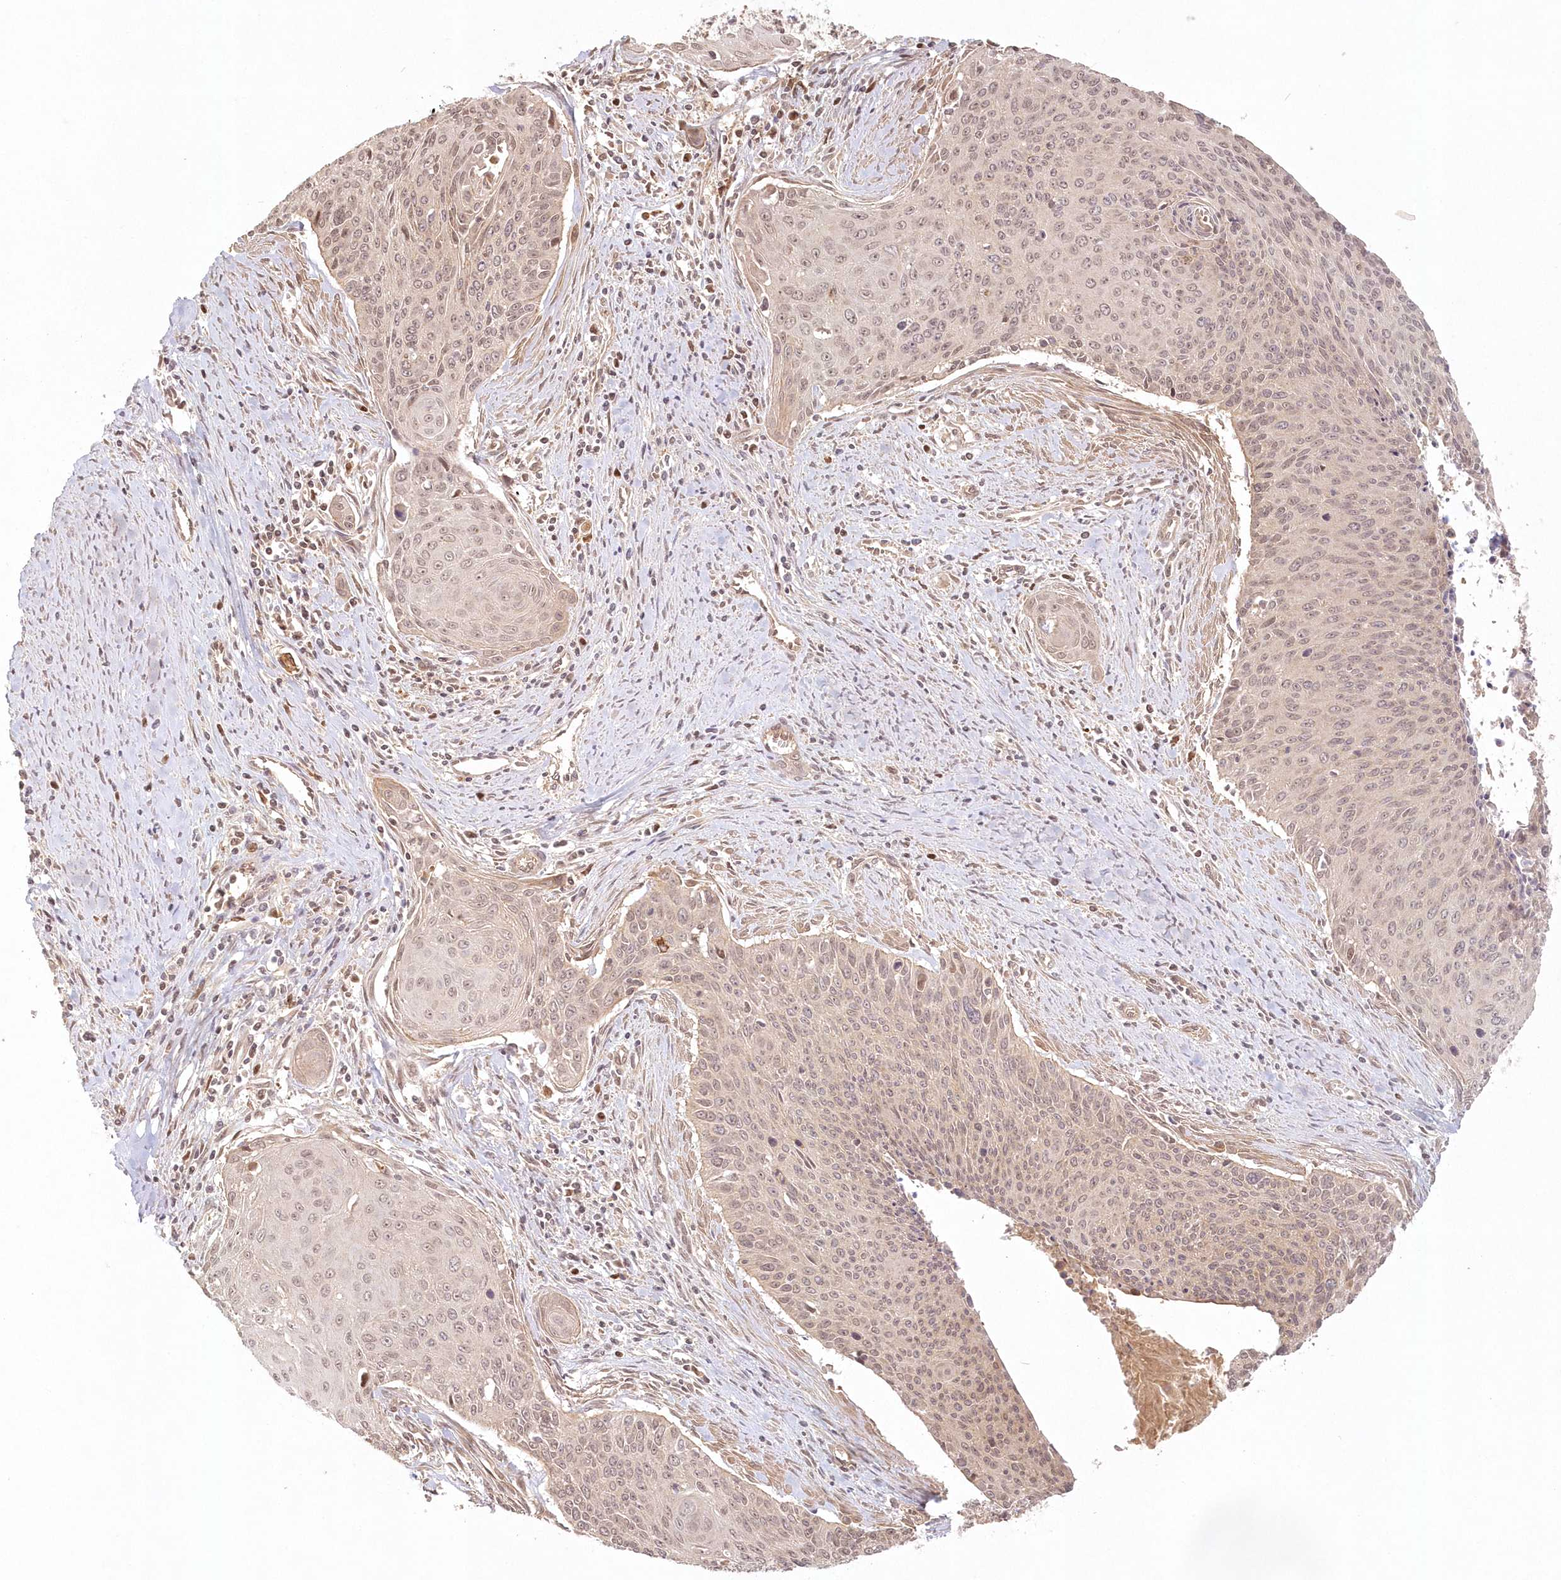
{"staining": {"intensity": "weak", "quantity": ">75%", "location": "cytoplasmic/membranous,nuclear"}, "tissue": "cervical cancer", "cell_type": "Tumor cells", "image_type": "cancer", "snomed": [{"axis": "morphology", "description": "Squamous cell carcinoma, NOS"}, {"axis": "topography", "description": "Cervix"}], "caption": "High-magnification brightfield microscopy of squamous cell carcinoma (cervical) stained with DAB (3,3'-diaminobenzidine) (brown) and counterstained with hematoxylin (blue). tumor cells exhibit weak cytoplasmic/membranous and nuclear expression is appreciated in about>75% of cells.", "gene": "KIAA0232", "patient": {"sex": "female", "age": 55}}